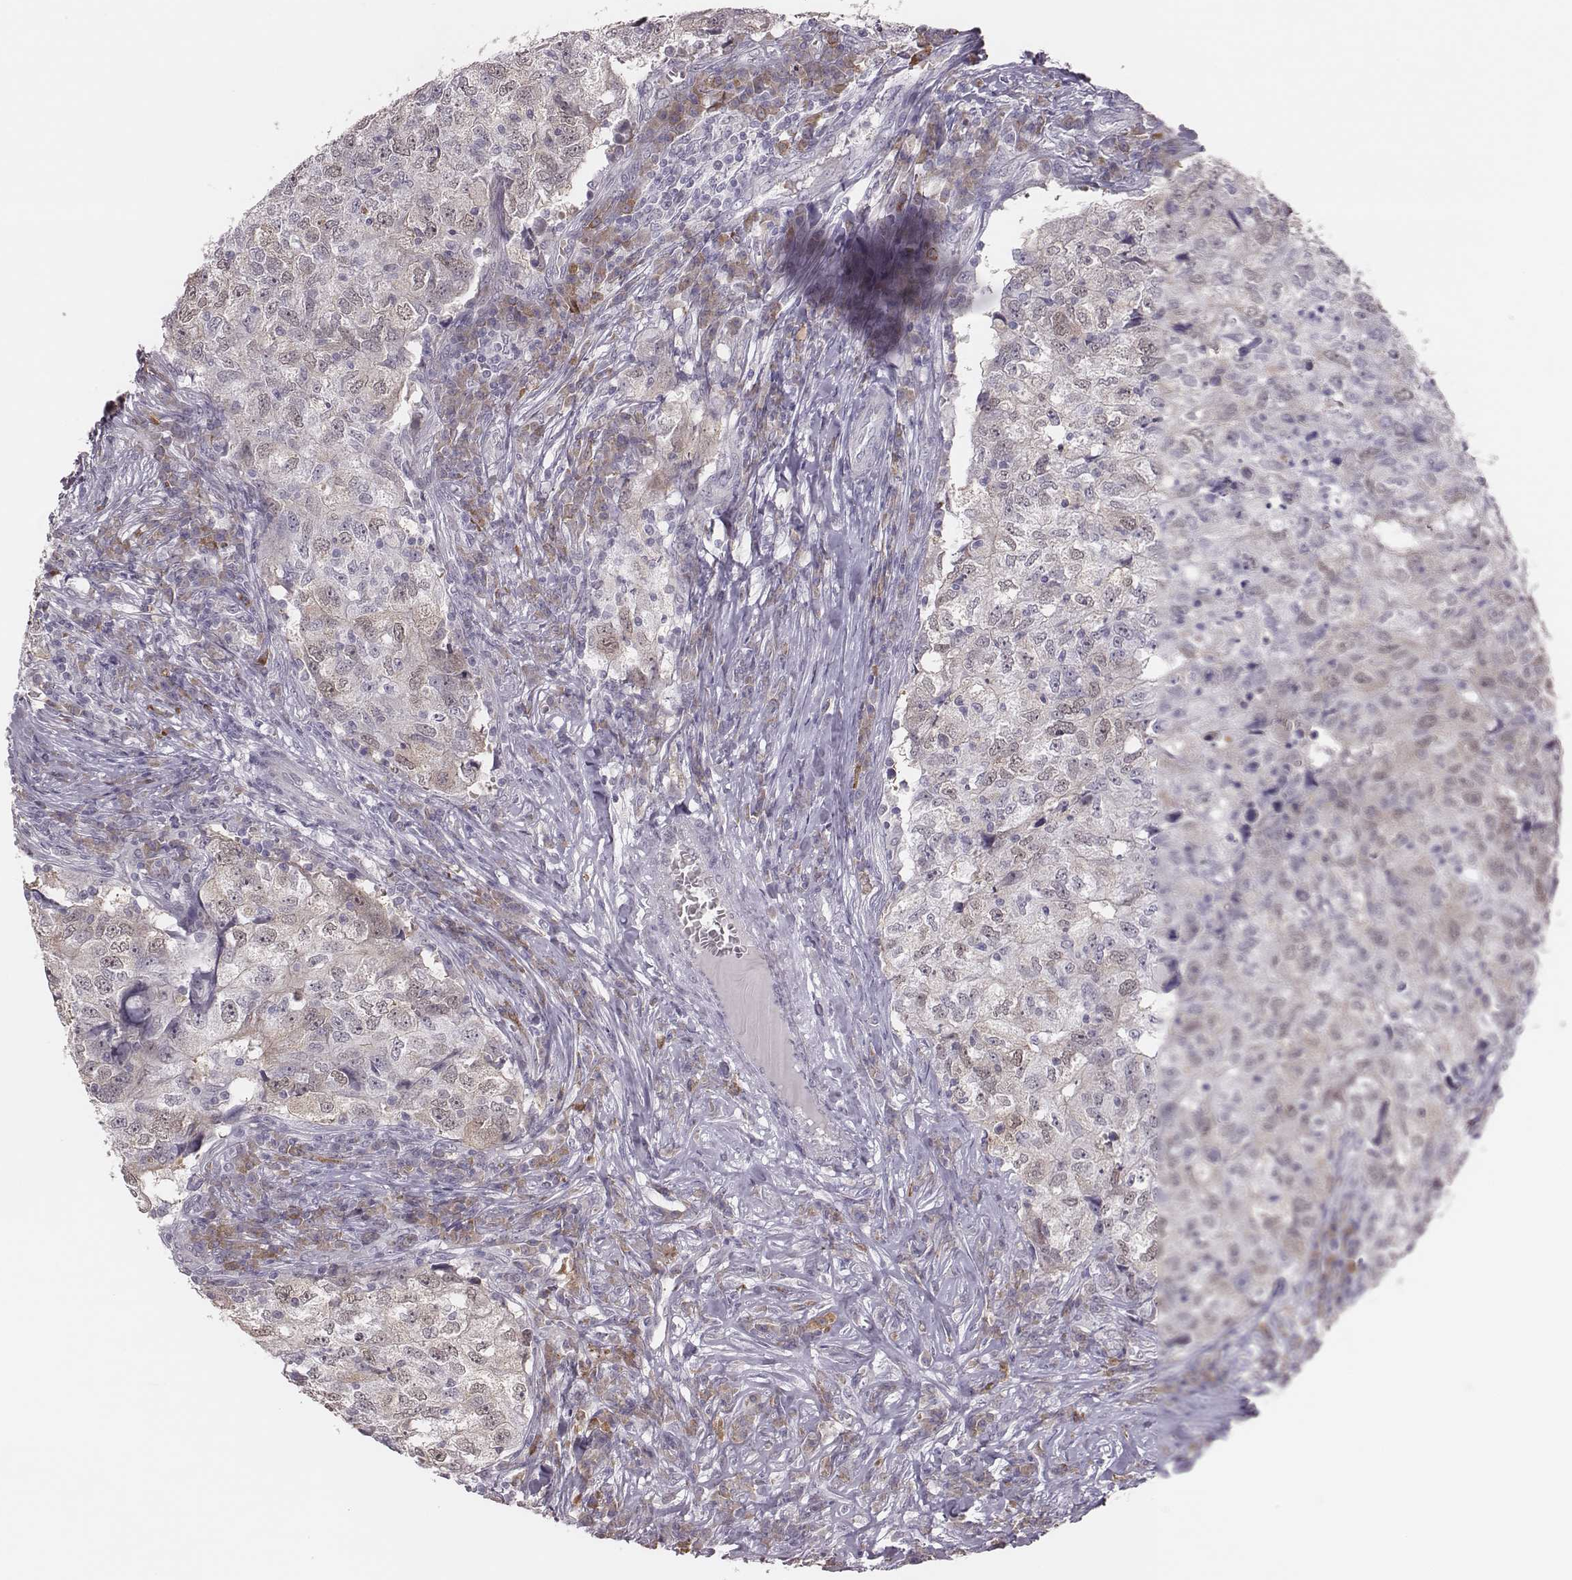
{"staining": {"intensity": "weak", "quantity": "25%-75%", "location": "cytoplasmic/membranous,nuclear"}, "tissue": "breast cancer", "cell_type": "Tumor cells", "image_type": "cancer", "snomed": [{"axis": "morphology", "description": "Duct carcinoma"}, {"axis": "topography", "description": "Breast"}], "caption": "The image shows a brown stain indicating the presence of a protein in the cytoplasmic/membranous and nuclear of tumor cells in breast cancer (invasive ductal carcinoma). The protein is shown in brown color, while the nuclei are stained blue.", "gene": "PBK", "patient": {"sex": "female", "age": 30}}